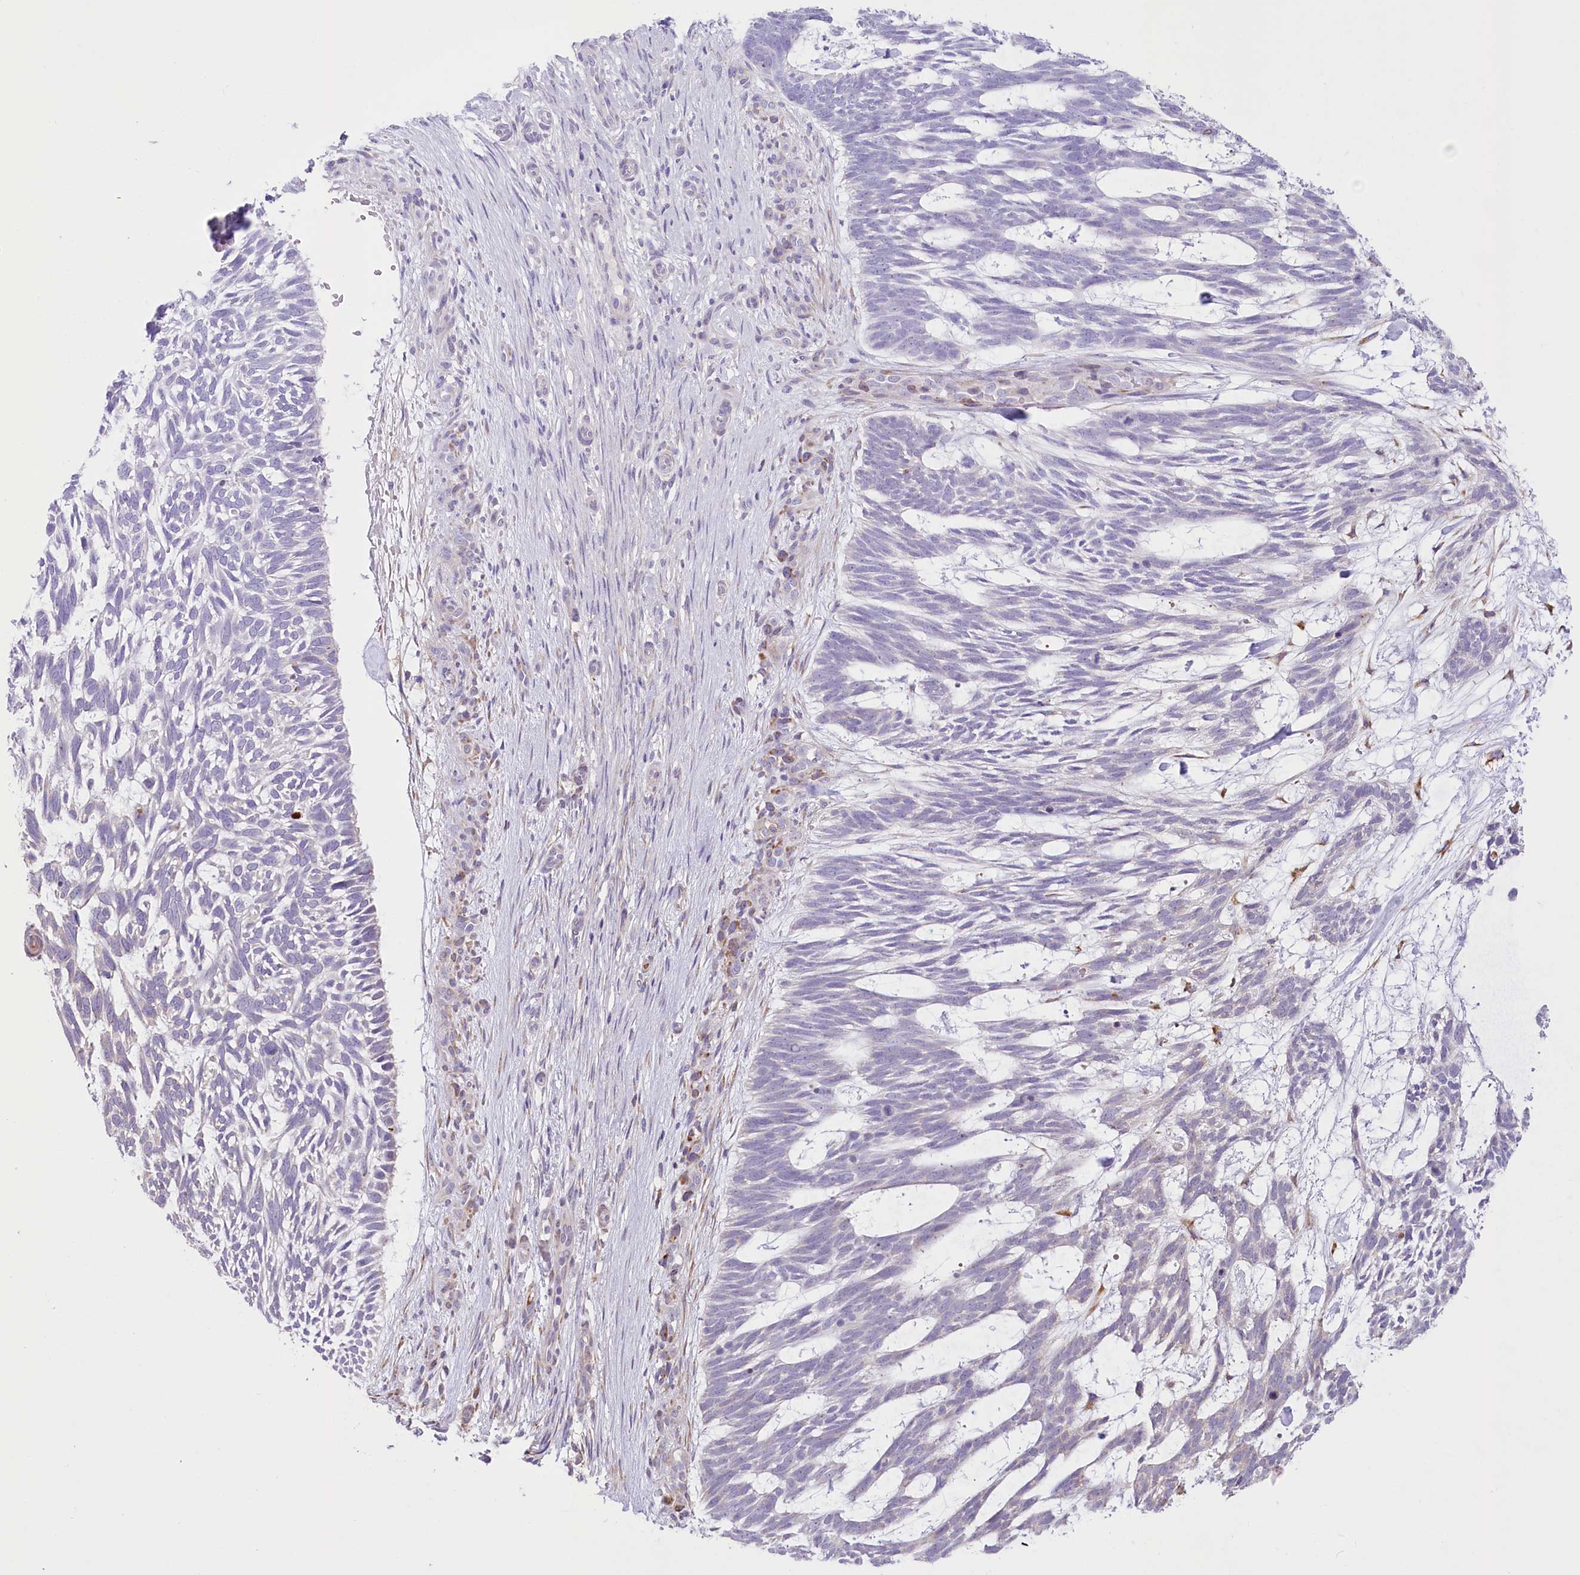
{"staining": {"intensity": "negative", "quantity": "none", "location": "none"}, "tissue": "skin cancer", "cell_type": "Tumor cells", "image_type": "cancer", "snomed": [{"axis": "morphology", "description": "Basal cell carcinoma"}, {"axis": "topography", "description": "Skin"}], "caption": "This is an immunohistochemistry image of human skin basal cell carcinoma. There is no expression in tumor cells.", "gene": "NCKAP5", "patient": {"sex": "male", "age": 88}}